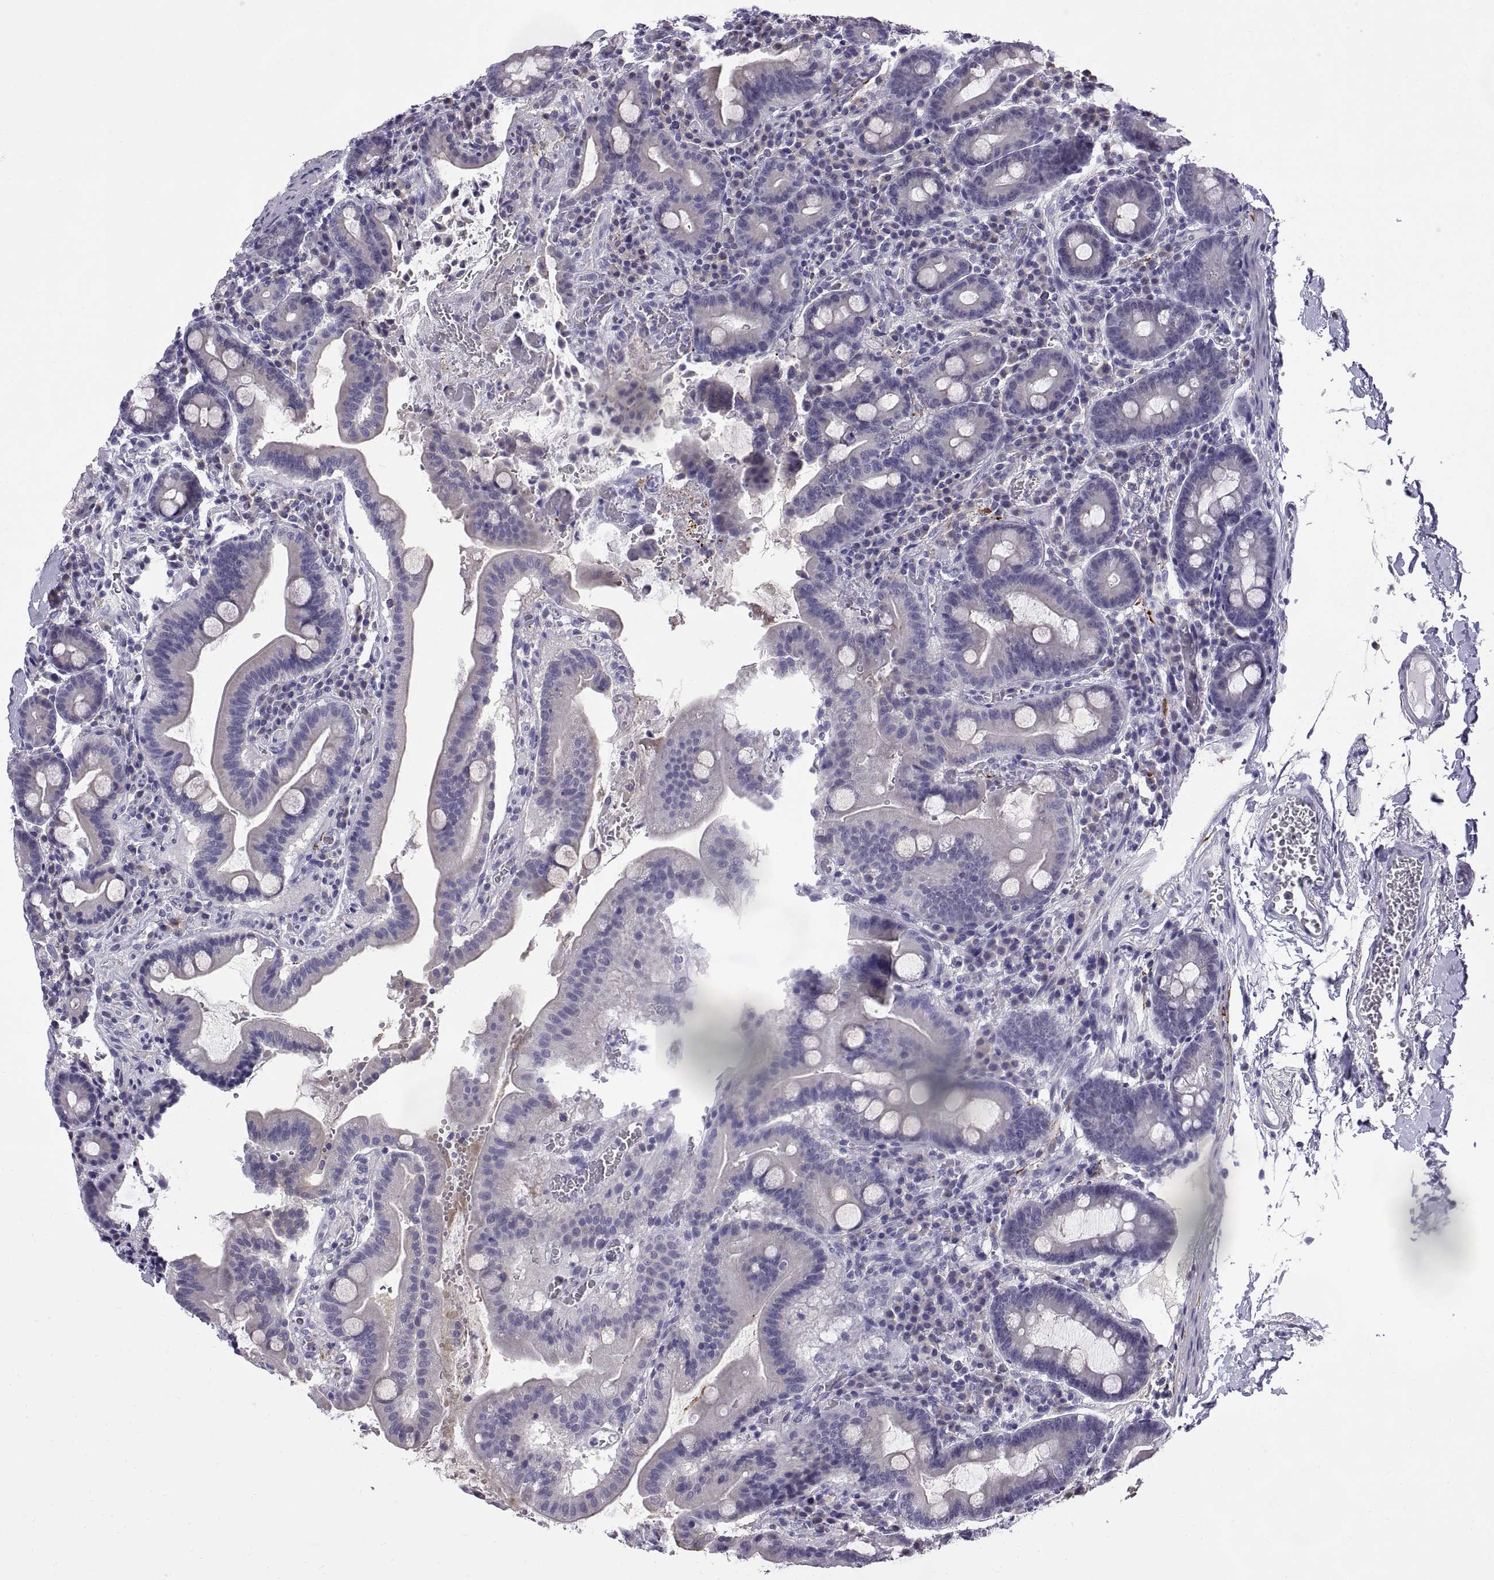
{"staining": {"intensity": "negative", "quantity": "none", "location": "none"}, "tissue": "duodenum", "cell_type": "Glandular cells", "image_type": "normal", "snomed": [{"axis": "morphology", "description": "Normal tissue, NOS"}, {"axis": "topography", "description": "Duodenum"}], "caption": "Immunohistochemical staining of benign human duodenum shows no significant positivity in glandular cells. (DAB (3,3'-diaminobenzidine) immunohistochemistry (IHC) visualized using brightfield microscopy, high magnification).", "gene": "MAGEB18", "patient": {"sex": "male", "age": 59}}